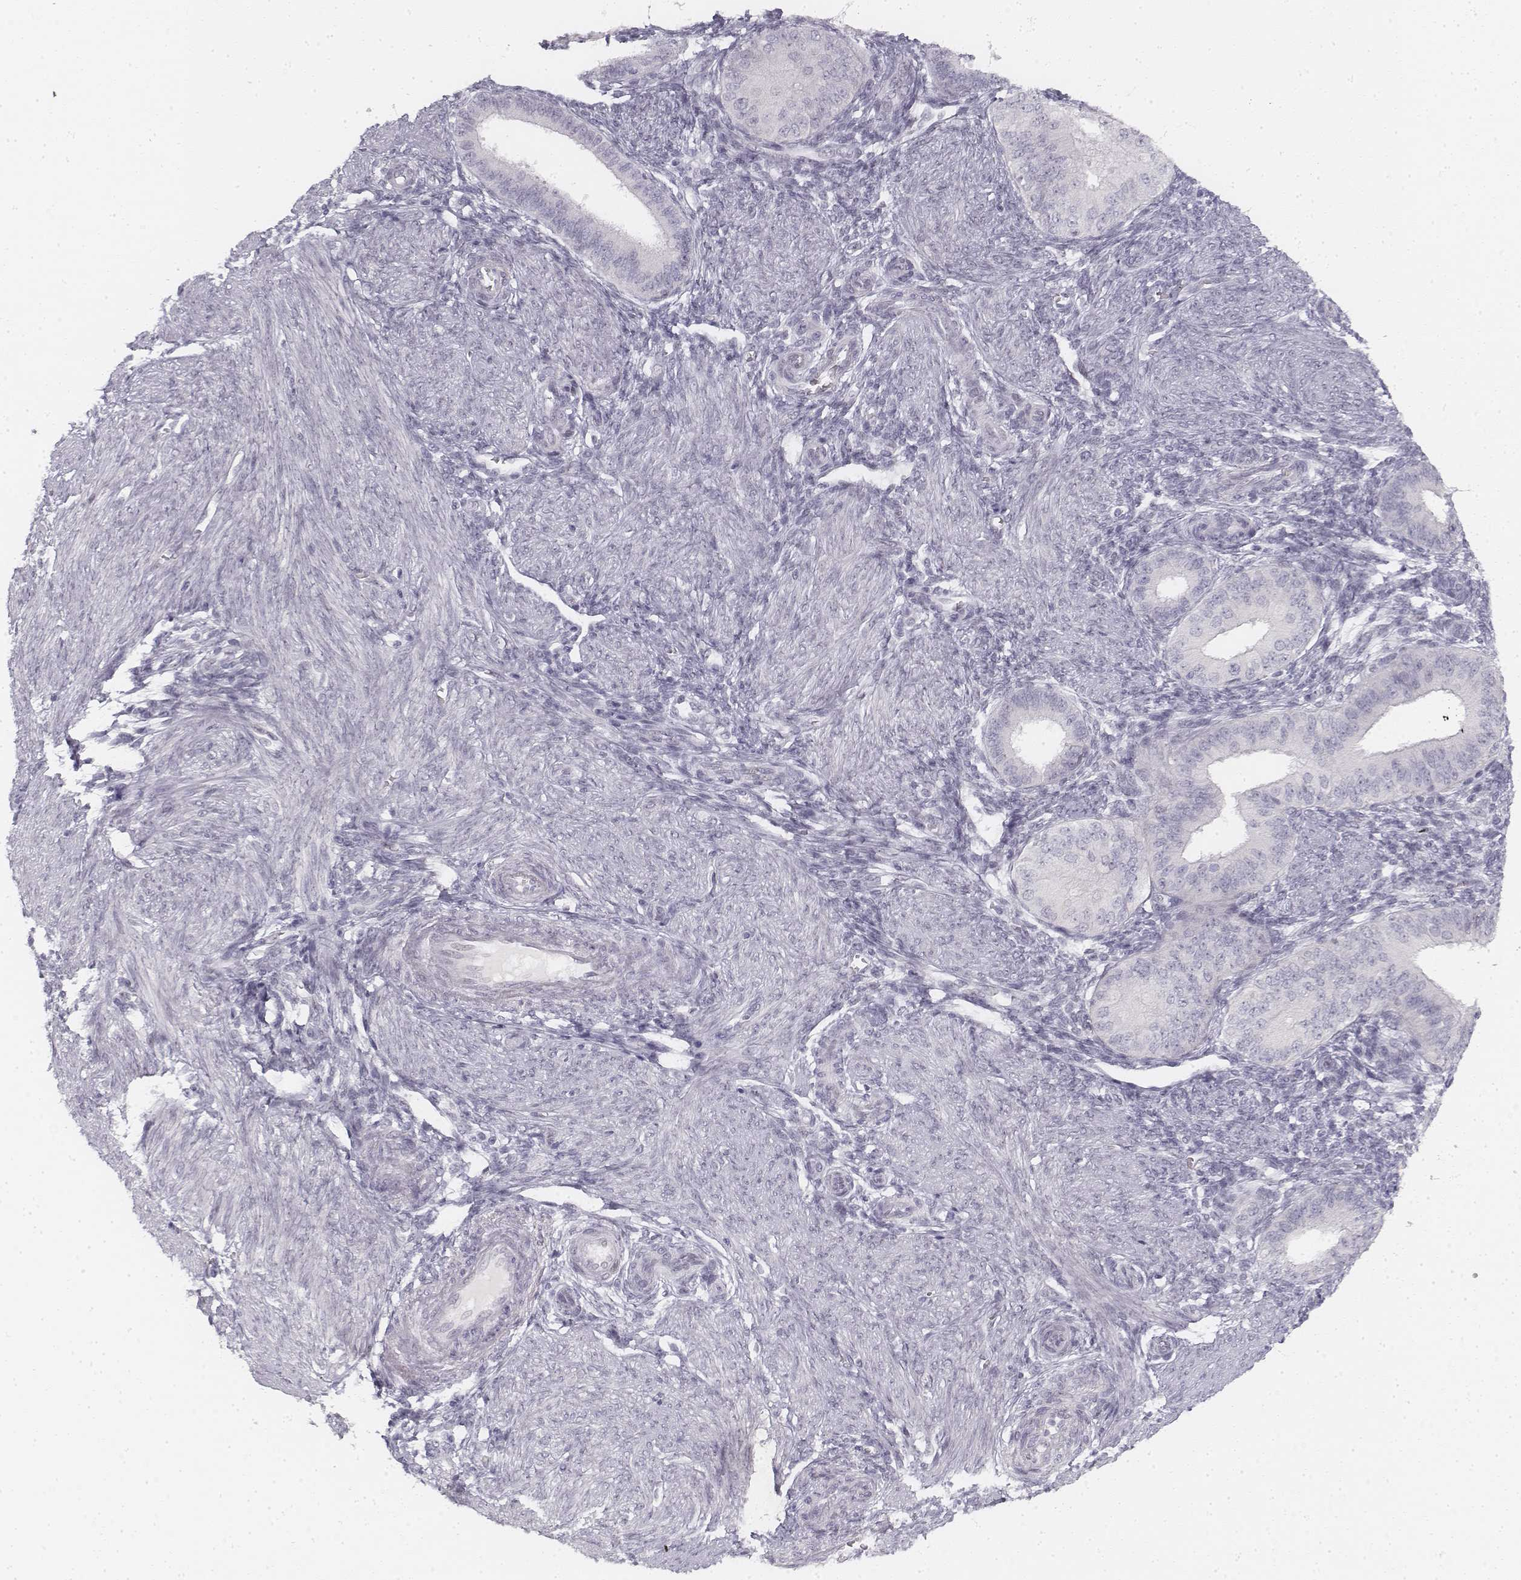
{"staining": {"intensity": "negative", "quantity": "none", "location": "none"}, "tissue": "endometrium", "cell_type": "Cells in endometrial stroma", "image_type": "normal", "snomed": [{"axis": "morphology", "description": "Normal tissue, NOS"}, {"axis": "topography", "description": "Endometrium"}], "caption": "The immunohistochemistry micrograph has no significant staining in cells in endometrial stroma of endometrium. (Immunohistochemistry, brightfield microscopy, high magnification).", "gene": "KRTAP2", "patient": {"sex": "female", "age": 39}}